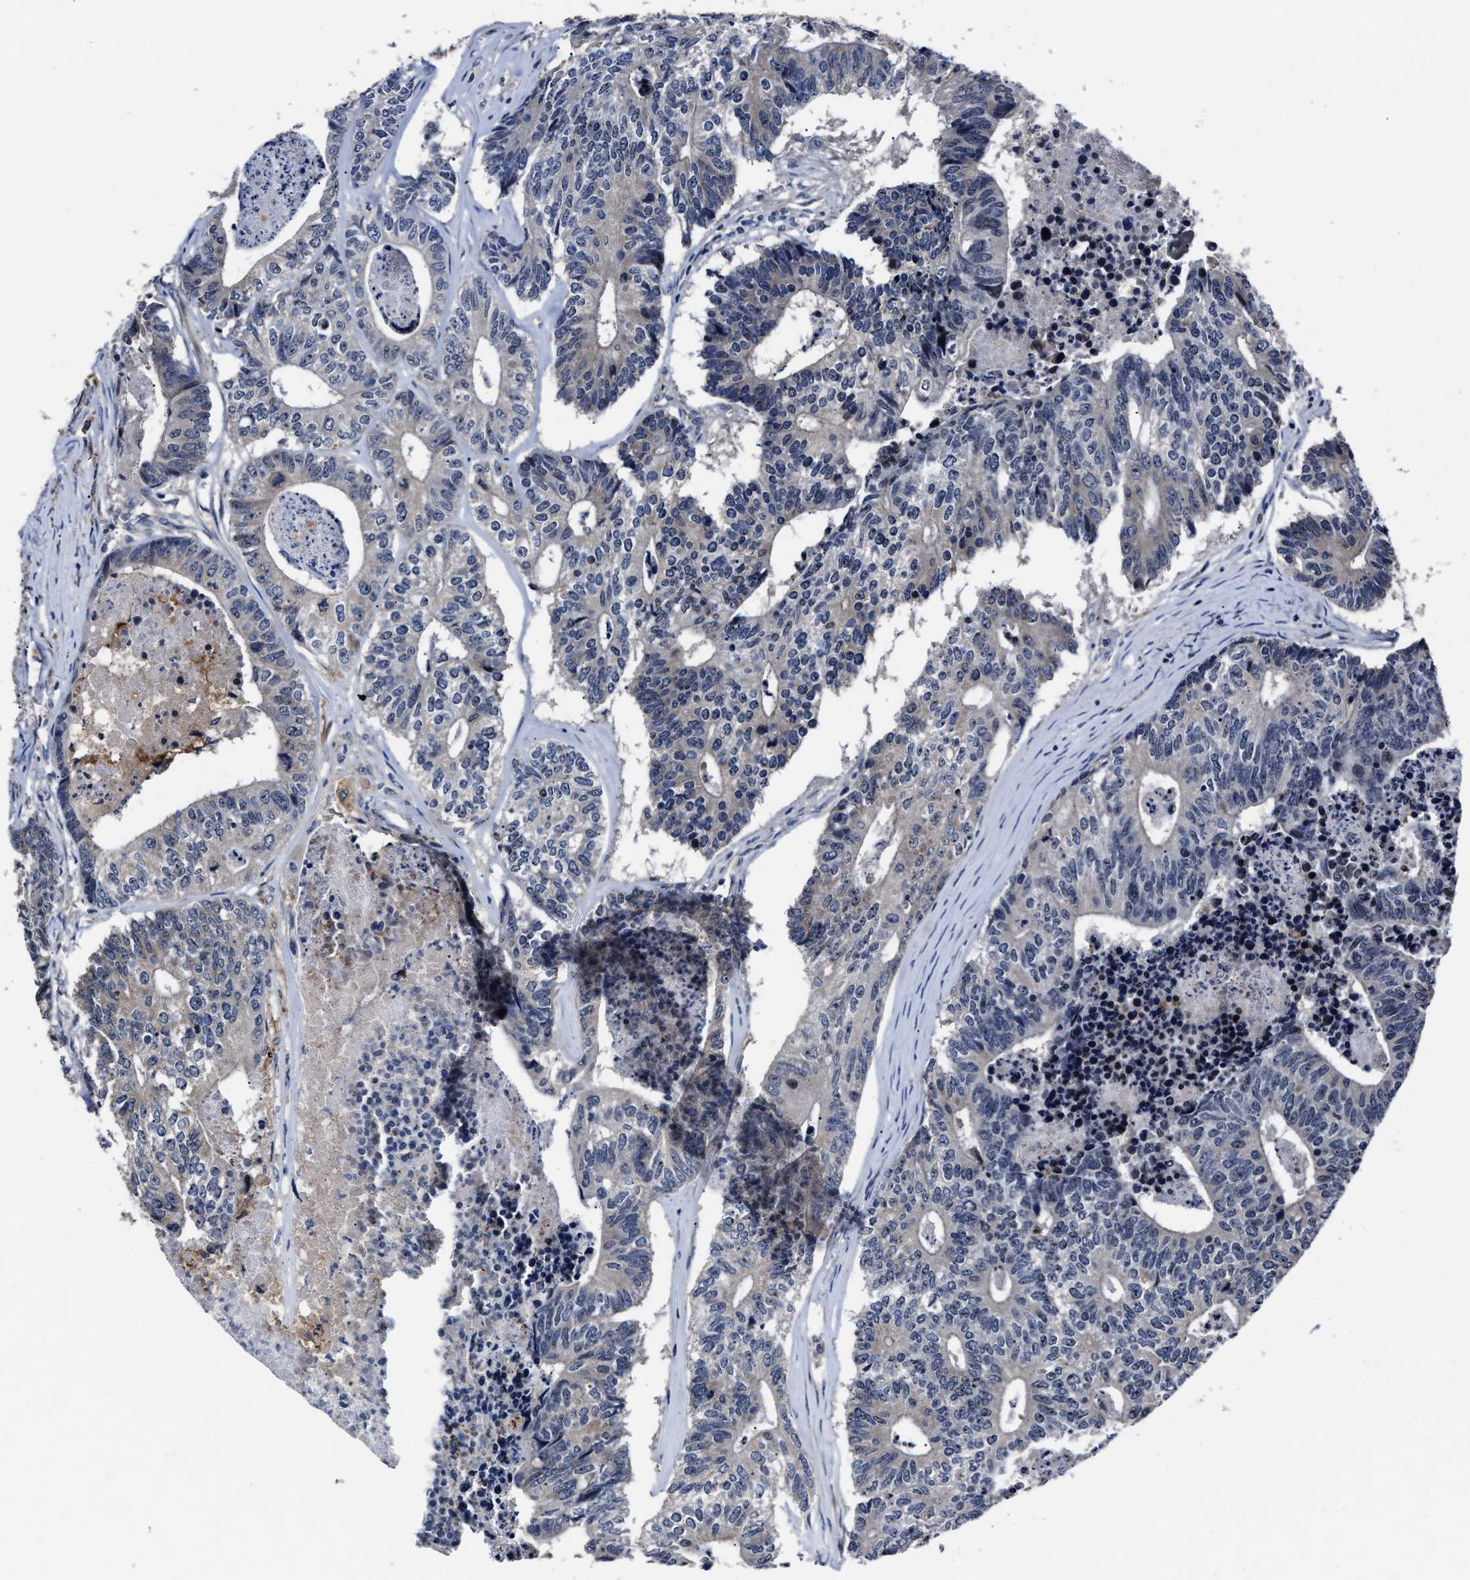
{"staining": {"intensity": "weak", "quantity": "<25%", "location": "cytoplasmic/membranous"}, "tissue": "colorectal cancer", "cell_type": "Tumor cells", "image_type": "cancer", "snomed": [{"axis": "morphology", "description": "Adenocarcinoma, NOS"}, {"axis": "topography", "description": "Colon"}], "caption": "High power microscopy image of an IHC histopathology image of adenocarcinoma (colorectal), revealing no significant positivity in tumor cells.", "gene": "RSBN1L", "patient": {"sex": "female", "age": 67}}